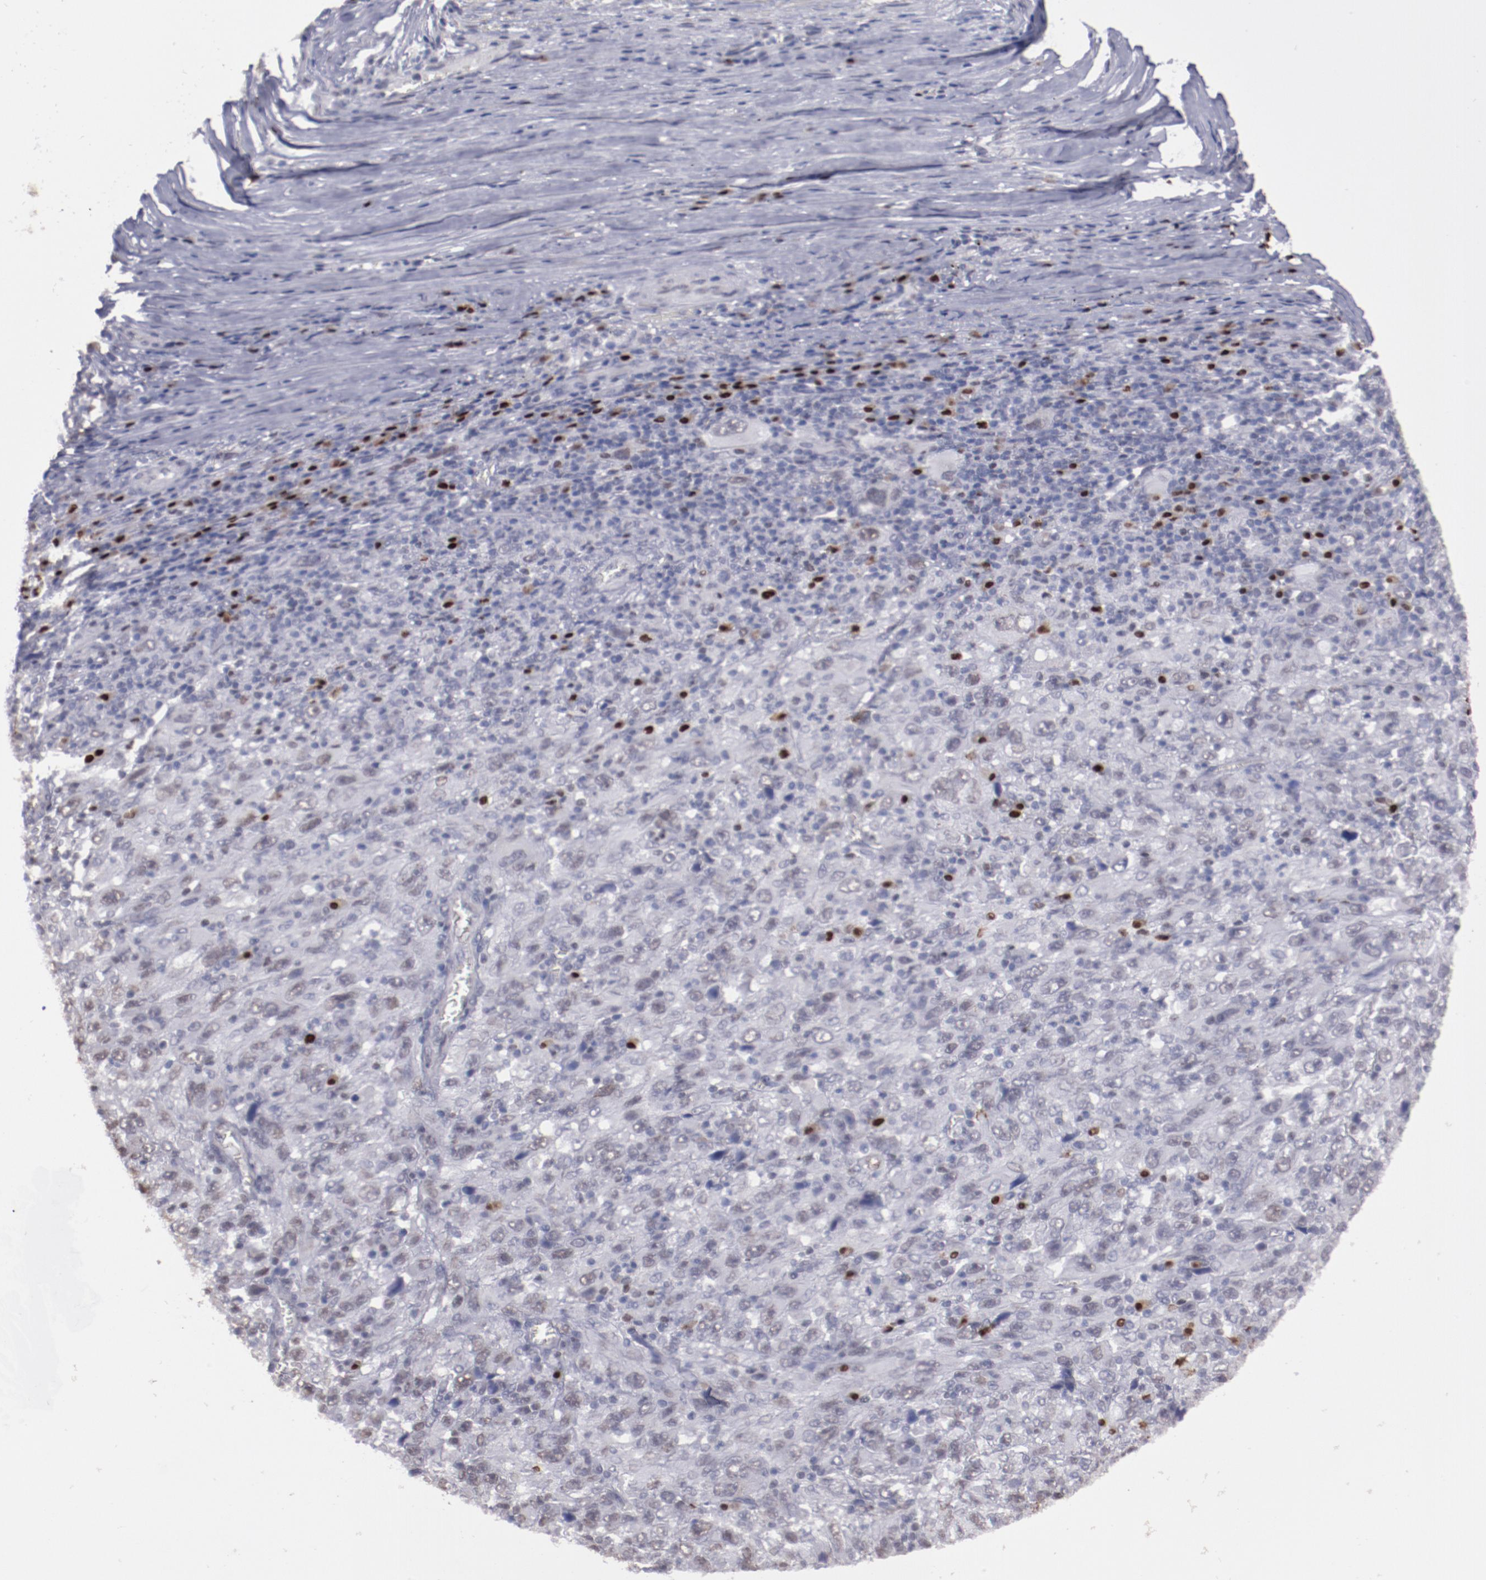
{"staining": {"intensity": "weak", "quantity": "<25%", "location": "nuclear"}, "tissue": "melanoma", "cell_type": "Tumor cells", "image_type": "cancer", "snomed": [{"axis": "morphology", "description": "Malignant melanoma, Metastatic site"}, {"axis": "topography", "description": "Skin"}], "caption": "Melanoma was stained to show a protein in brown. There is no significant staining in tumor cells.", "gene": "IRF4", "patient": {"sex": "female", "age": 56}}